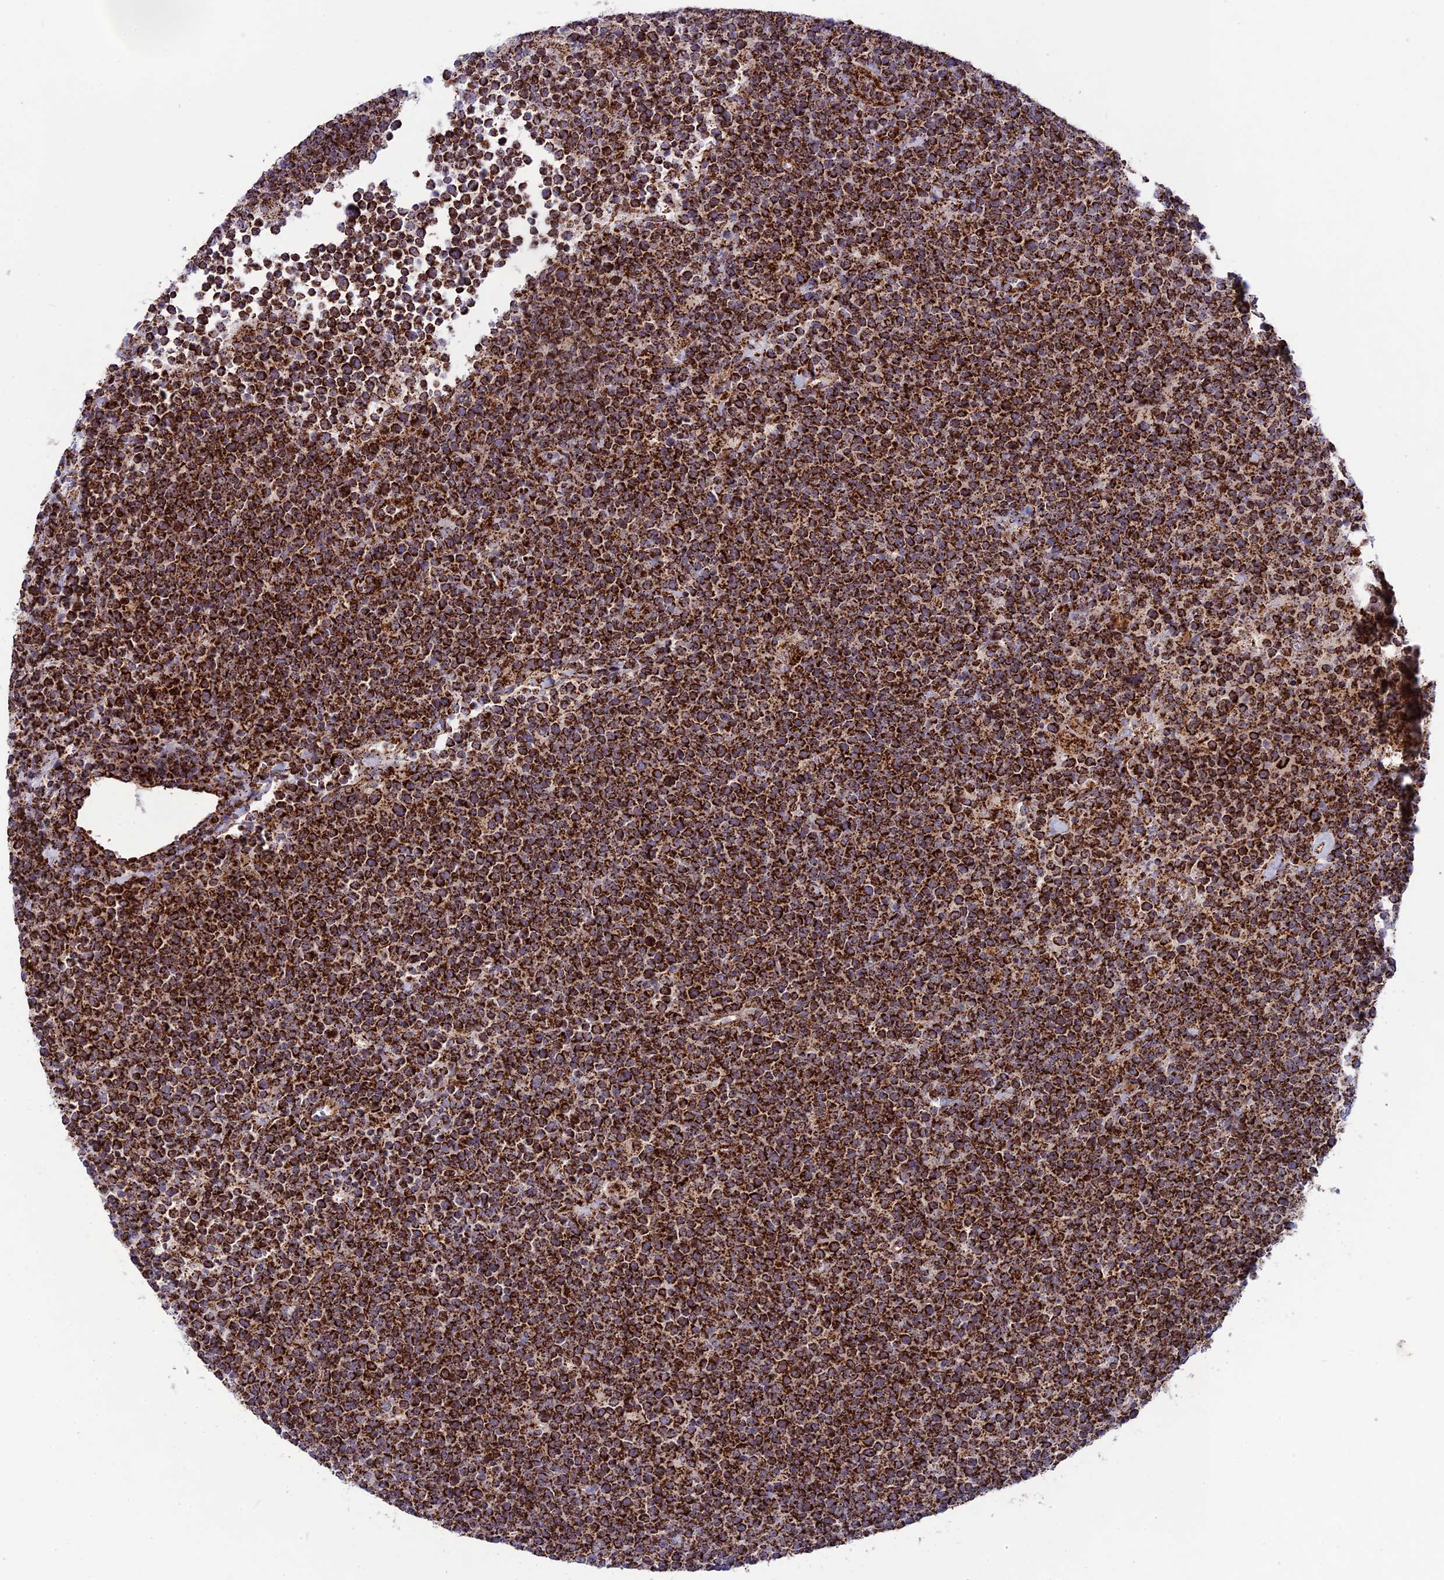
{"staining": {"intensity": "strong", "quantity": ">75%", "location": "cytoplasmic/membranous"}, "tissue": "lymphoma", "cell_type": "Tumor cells", "image_type": "cancer", "snomed": [{"axis": "morphology", "description": "Malignant lymphoma, non-Hodgkin's type, High grade"}, {"axis": "topography", "description": "Lymph node"}], "caption": "Tumor cells reveal high levels of strong cytoplasmic/membranous positivity in about >75% of cells in lymphoma.", "gene": "MRPS18B", "patient": {"sex": "male", "age": 61}}